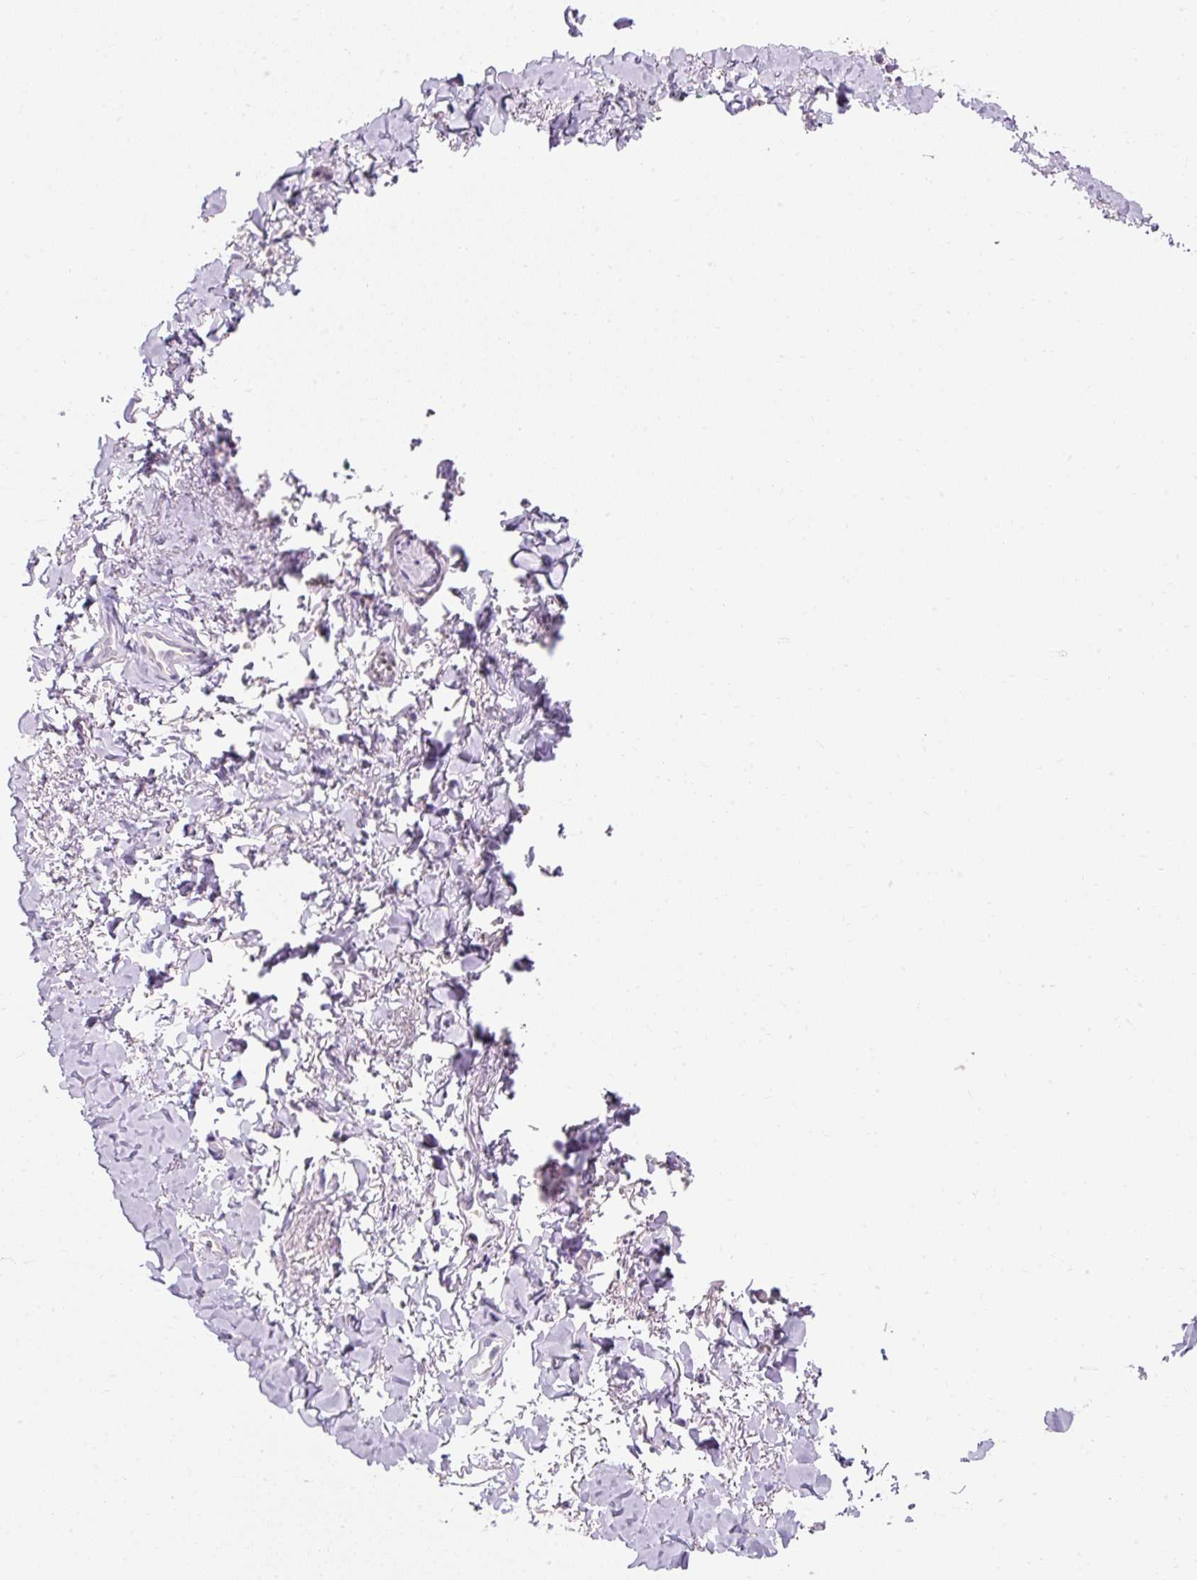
{"staining": {"intensity": "negative", "quantity": "none", "location": "none"}, "tissue": "adipose tissue", "cell_type": "Adipocytes", "image_type": "normal", "snomed": [{"axis": "morphology", "description": "Normal tissue, NOS"}, {"axis": "topography", "description": "Vulva"}, {"axis": "topography", "description": "Vagina"}, {"axis": "topography", "description": "Peripheral nerve tissue"}], "caption": "Protein analysis of benign adipose tissue displays no significant positivity in adipocytes.", "gene": "TMEM213", "patient": {"sex": "female", "age": 66}}